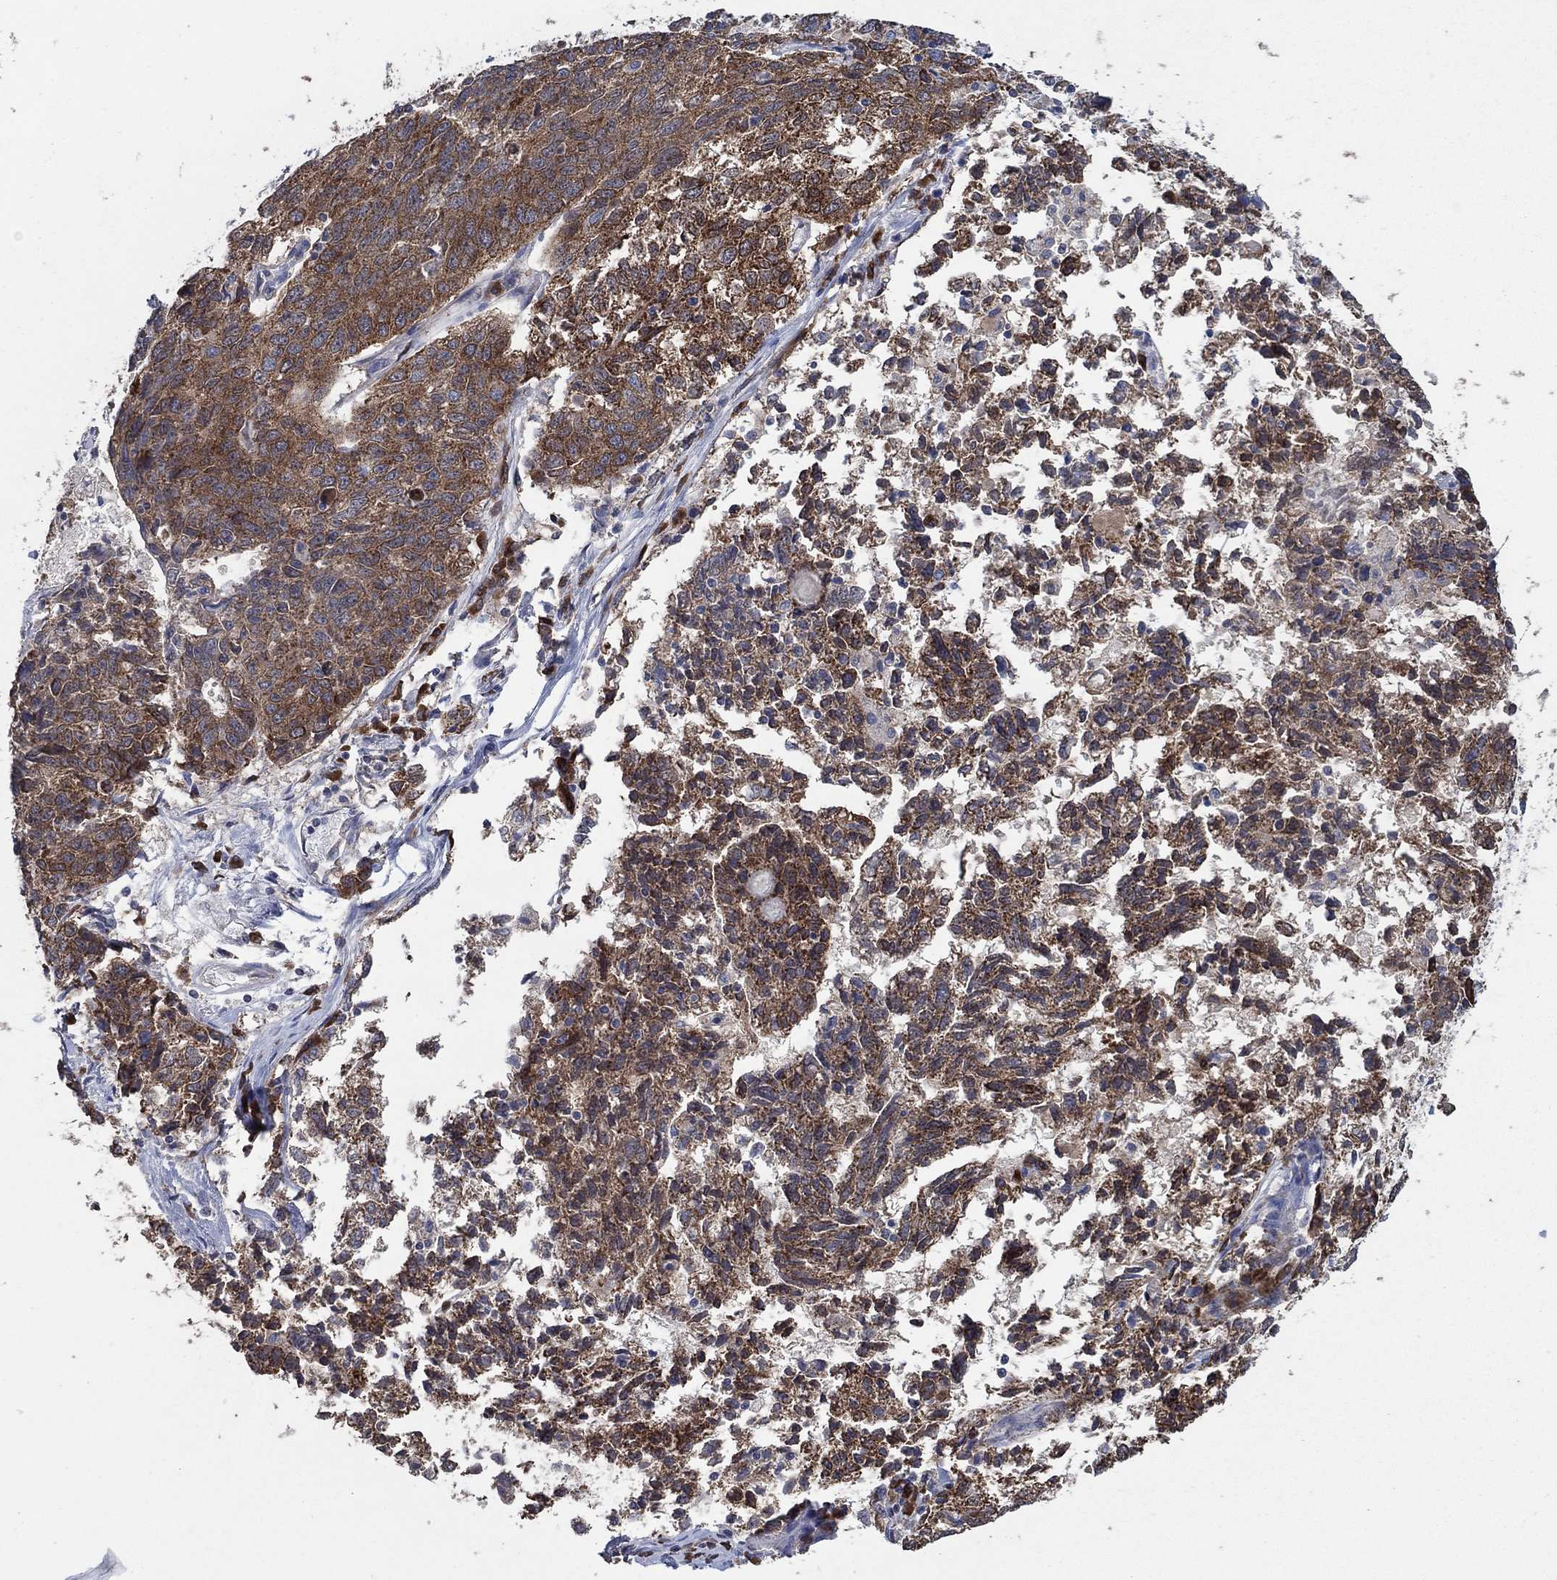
{"staining": {"intensity": "moderate", "quantity": "25%-75%", "location": "cytoplasmic/membranous"}, "tissue": "ovarian cancer", "cell_type": "Tumor cells", "image_type": "cancer", "snomed": [{"axis": "morphology", "description": "Cystadenocarcinoma, serous, NOS"}, {"axis": "topography", "description": "Ovary"}], "caption": "About 25%-75% of tumor cells in ovarian cancer show moderate cytoplasmic/membranous protein expression as visualized by brown immunohistochemical staining.", "gene": "HID1", "patient": {"sex": "female", "age": 71}}